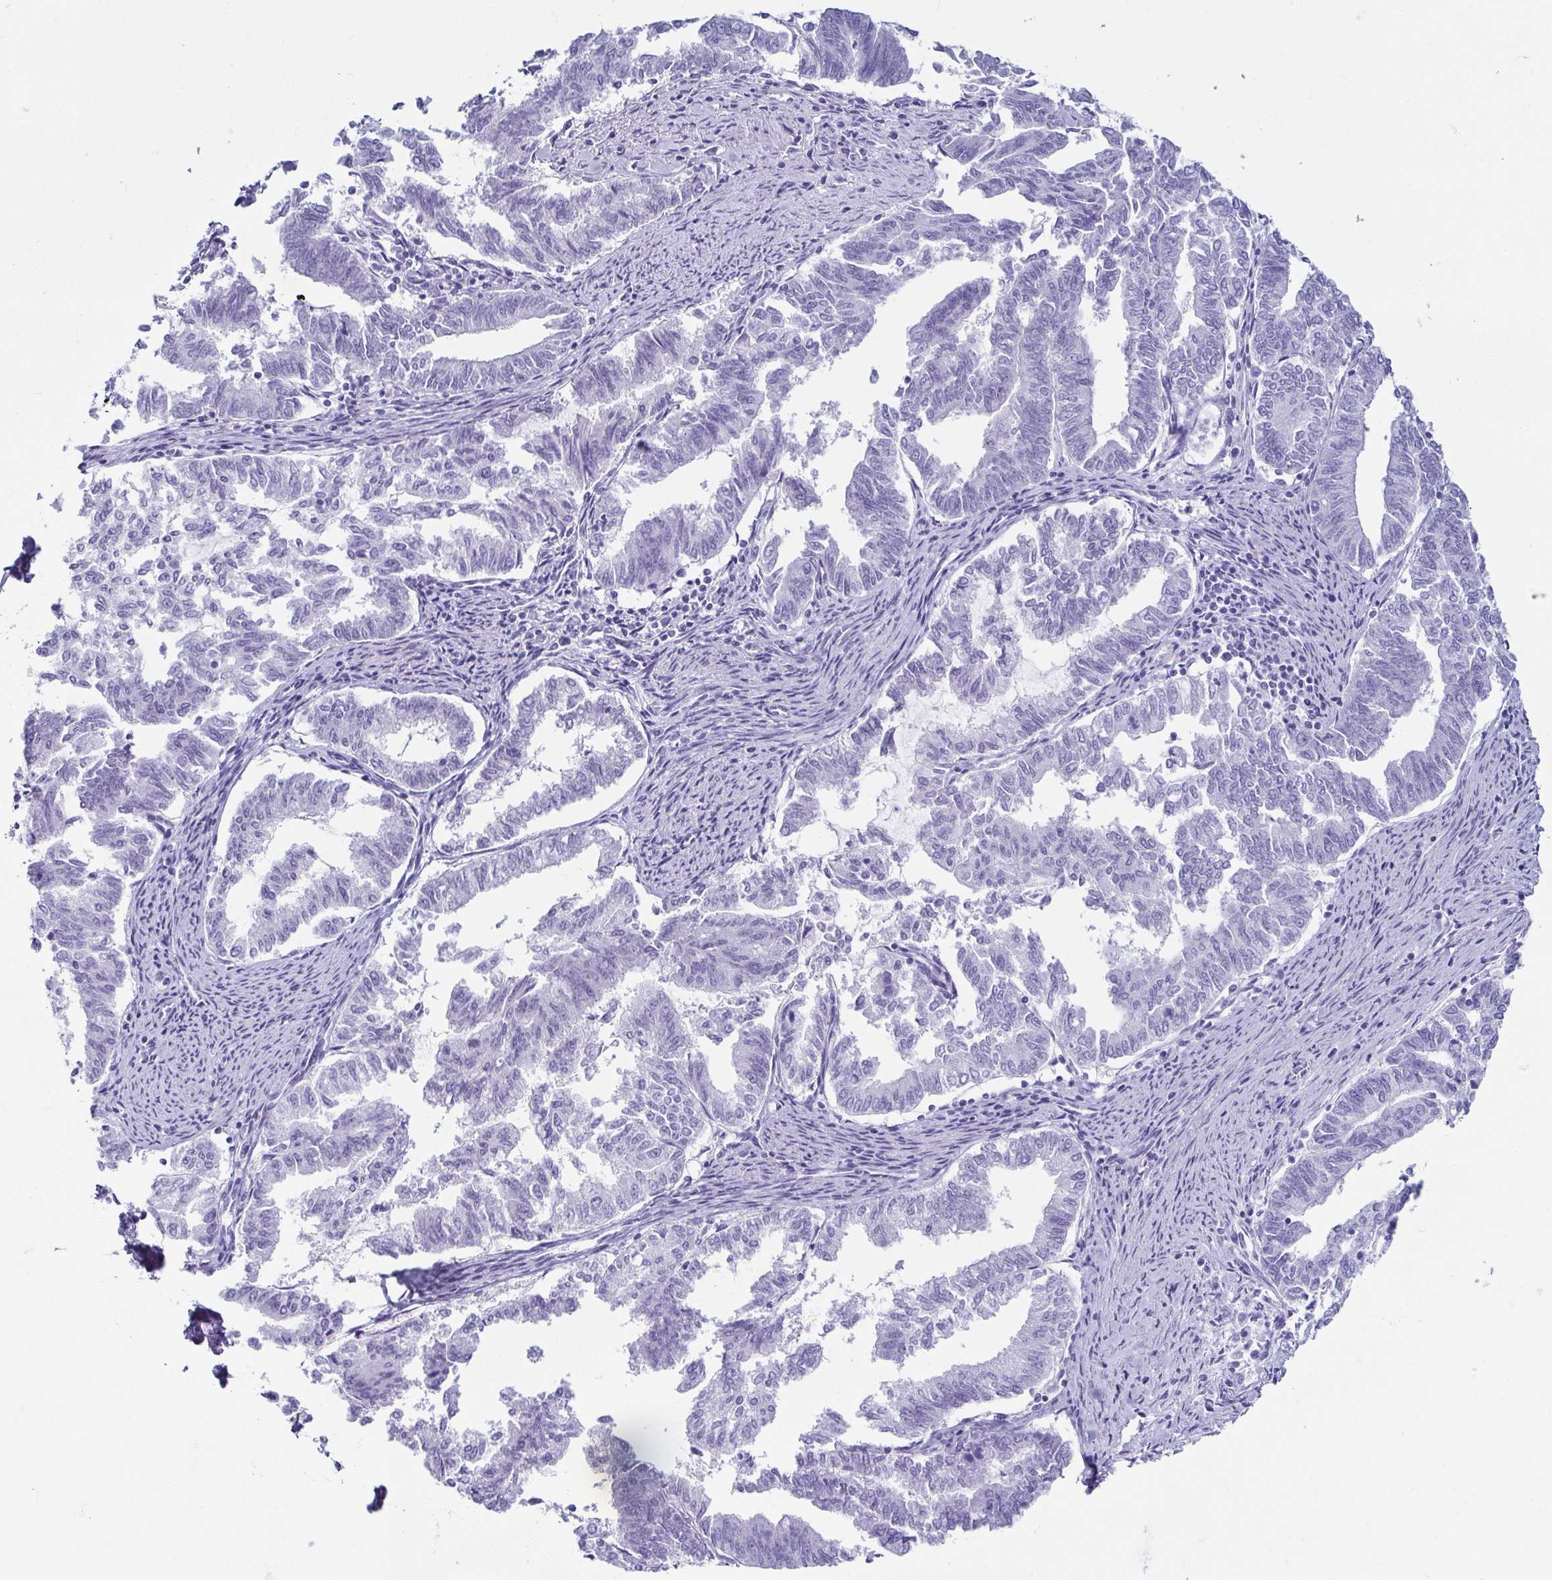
{"staining": {"intensity": "negative", "quantity": "none", "location": "none"}, "tissue": "endometrial cancer", "cell_type": "Tumor cells", "image_type": "cancer", "snomed": [{"axis": "morphology", "description": "Adenocarcinoma, NOS"}, {"axis": "topography", "description": "Endometrium"}], "caption": "Adenocarcinoma (endometrial) stained for a protein using IHC exhibits no staining tumor cells.", "gene": "CD164L2", "patient": {"sex": "female", "age": 79}}